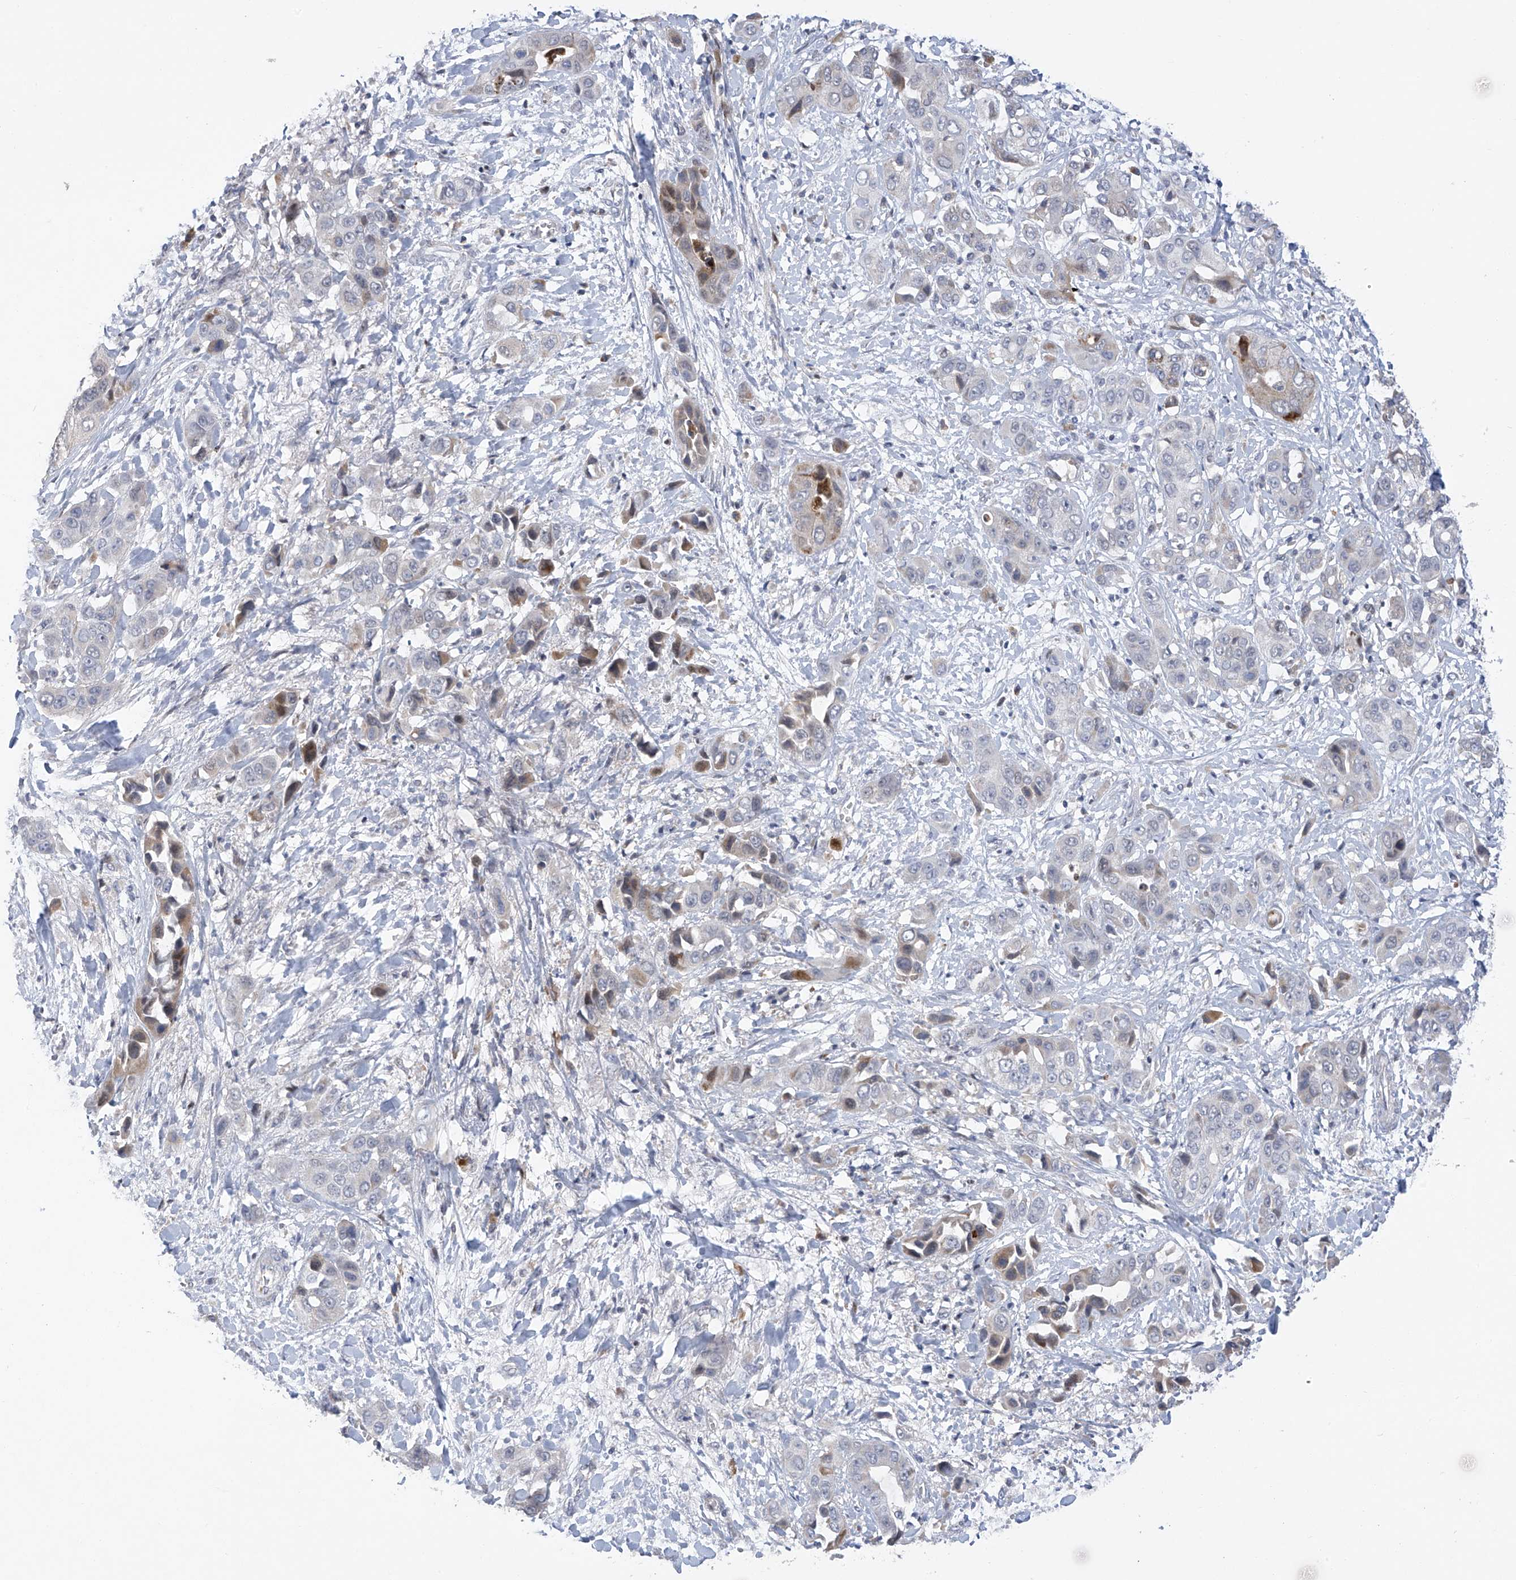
{"staining": {"intensity": "negative", "quantity": "none", "location": "none"}, "tissue": "liver cancer", "cell_type": "Tumor cells", "image_type": "cancer", "snomed": [{"axis": "morphology", "description": "Cholangiocarcinoma"}, {"axis": "topography", "description": "Liver"}], "caption": "IHC image of liver cholangiocarcinoma stained for a protein (brown), which exhibits no positivity in tumor cells.", "gene": "SLCO4A1", "patient": {"sex": "female", "age": 52}}